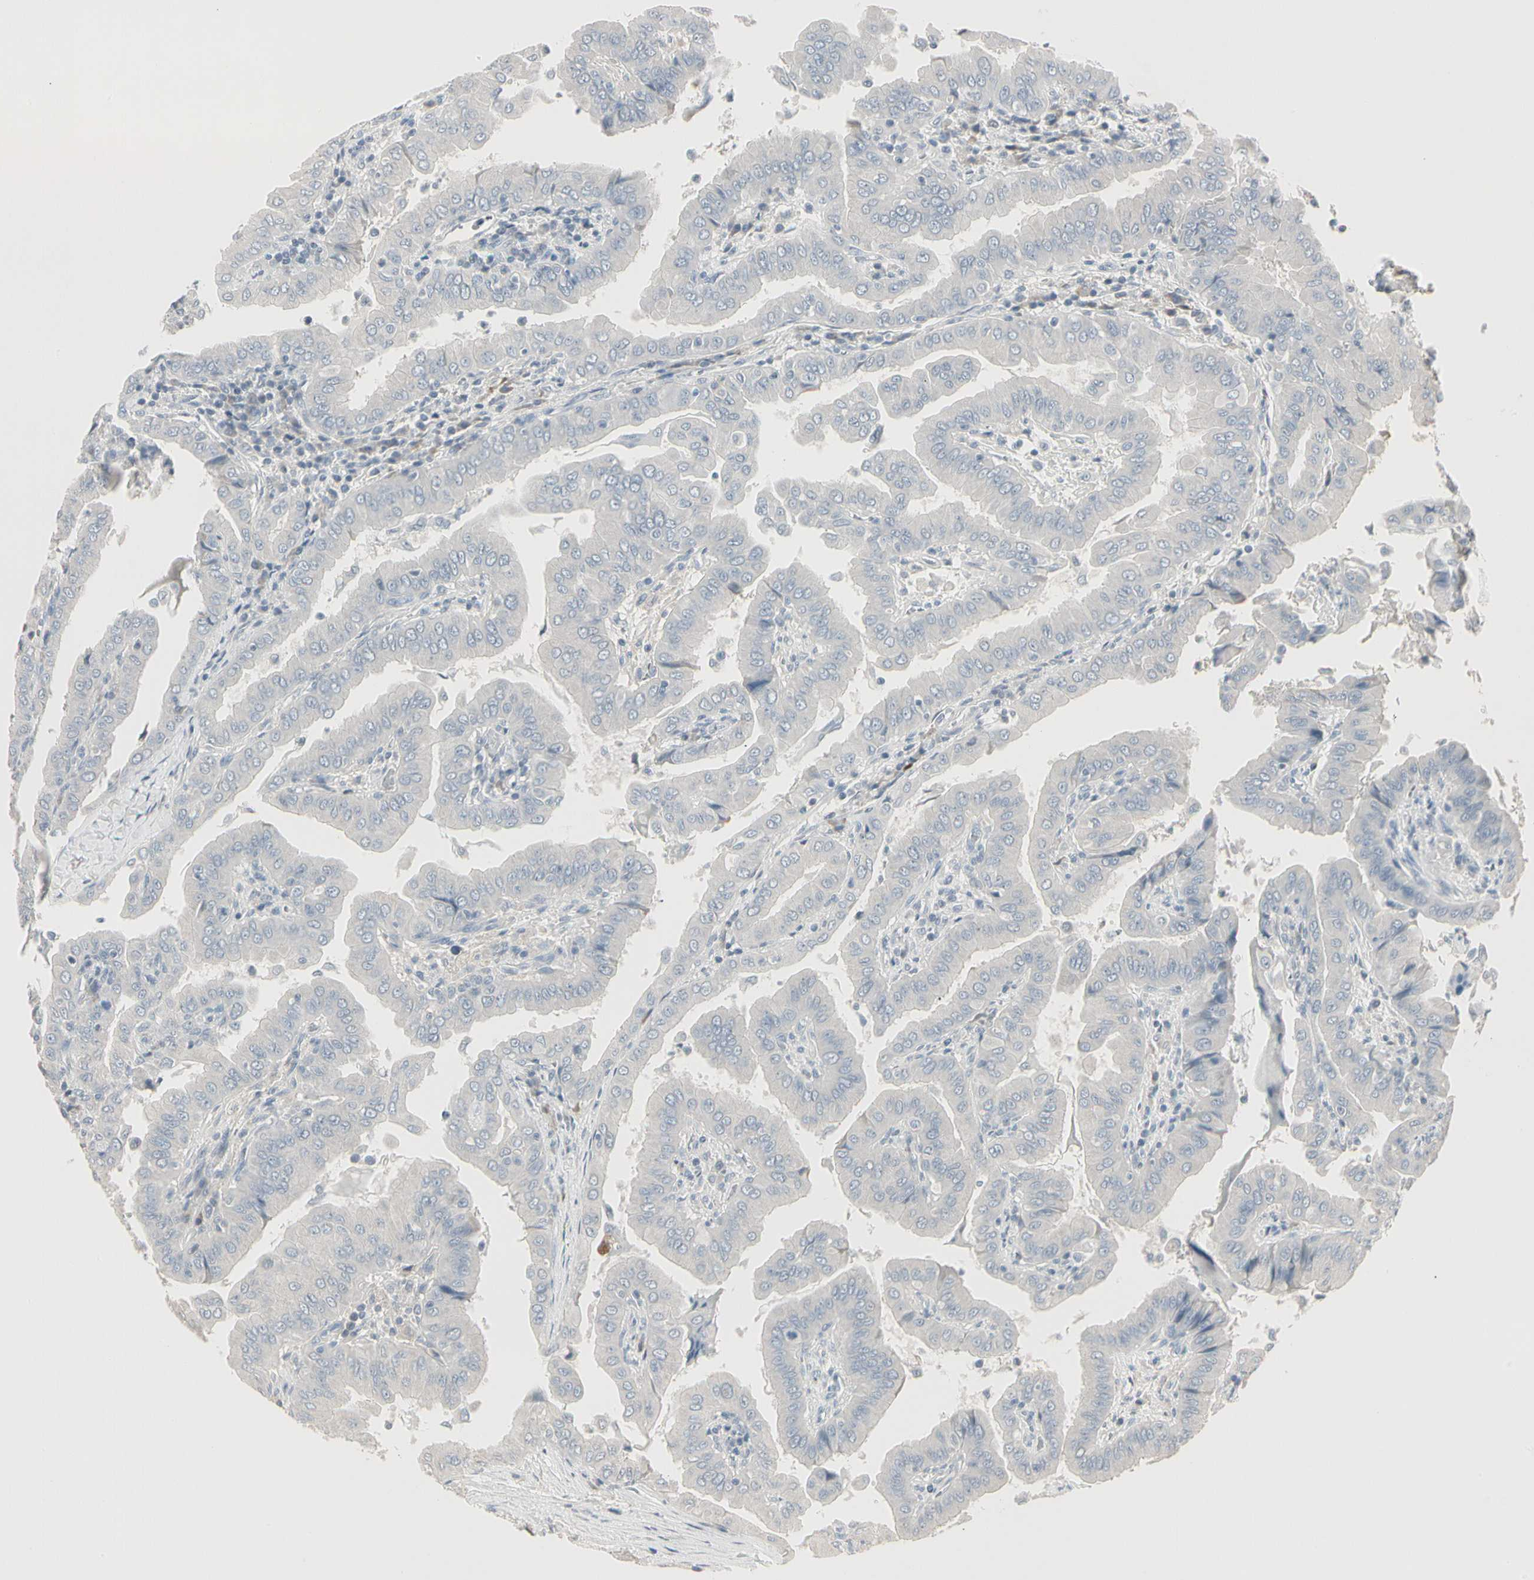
{"staining": {"intensity": "negative", "quantity": "none", "location": "none"}, "tissue": "thyroid cancer", "cell_type": "Tumor cells", "image_type": "cancer", "snomed": [{"axis": "morphology", "description": "Papillary adenocarcinoma, NOS"}, {"axis": "topography", "description": "Thyroid gland"}], "caption": "Immunohistochemical staining of human papillary adenocarcinoma (thyroid) exhibits no significant positivity in tumor cells.", "gene": "DMPK", "patient": {"sex": "male", "age": 33}}